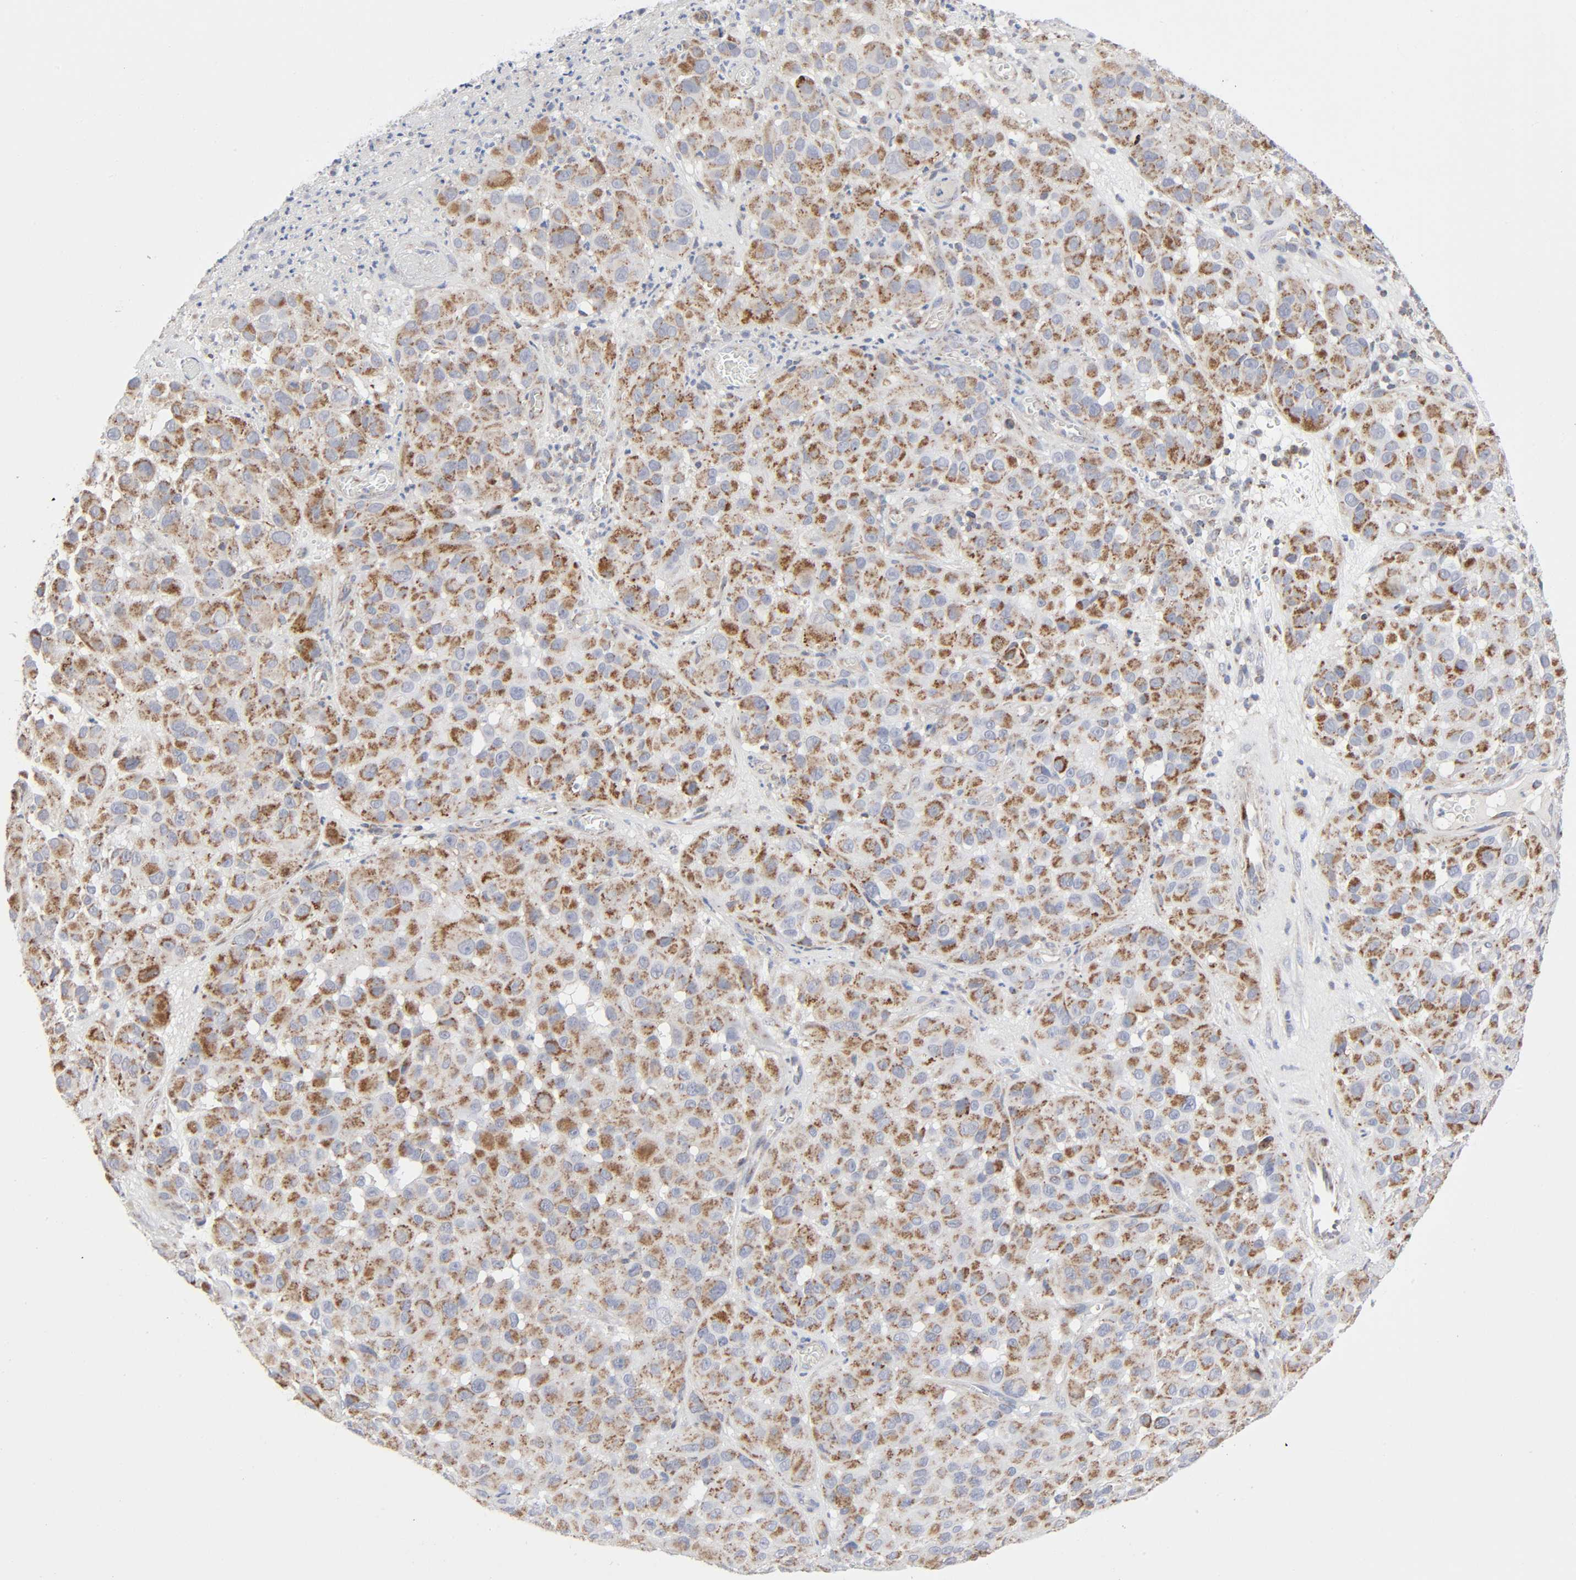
{"staining": {"intensity": "moderate", "quantity": ">75%", "location": "cytoplasmic/membranous"}, "tissue": "melanoma", "cell_type": "Tumor cells", "image_type": "cancer", "snomed": [{"axis": "morphology", "description": "Malignant melanoma, NOS"}, {"axis": "topography", "description": "Skin"}], "caption": "Tumor cells show medium levels of moderate cytoplasmic/membranous staining in approximately >75% of cells in human malignant melanoma.", "gene": "SYT16", "patient": {"sex": "female", "age": 21}}